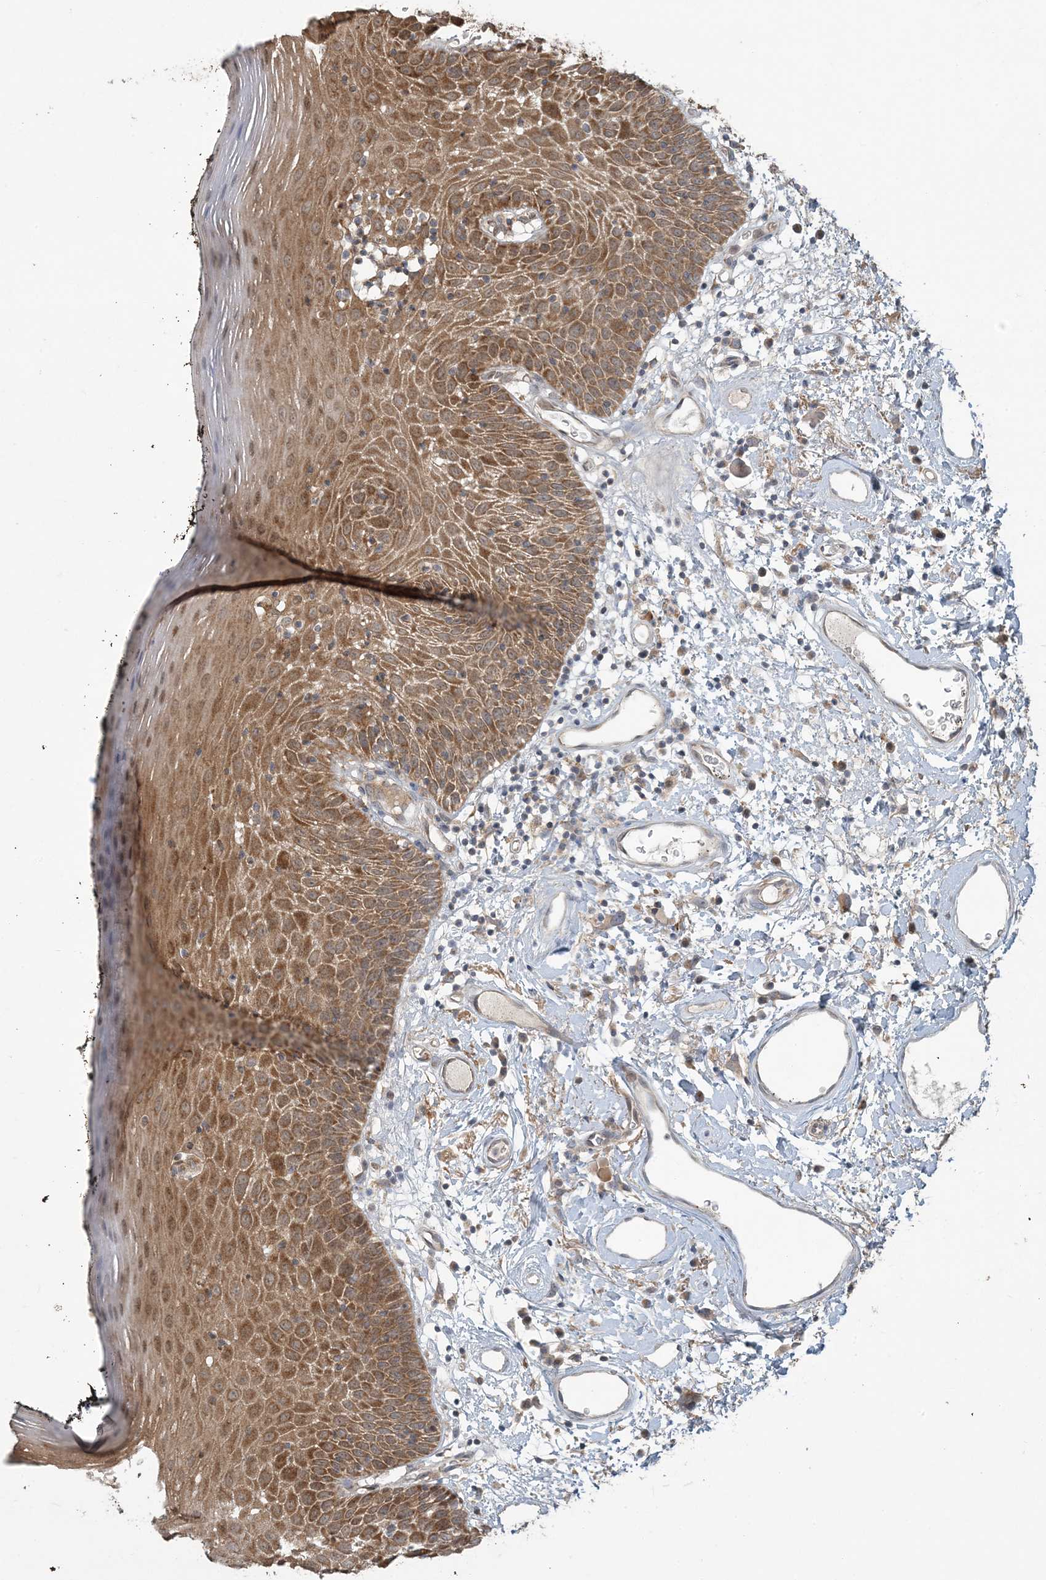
{"staining": {"intensity": "moderate", "quantity": ">75%", "location": "cytoplasmic/membranous"}, "tissue": "oral mucosa", "cell_type": "Squamous epithelial cells", "image_type": "normal", "snomed": [{"axis": "morphology", "description": "Normal tissue, NOS"}, {"axis": "topography", "description": "Oral tissue"}], "caption": "High-power microscopy captured an immunohistochemistry (IHC) photomicrograph of benign oral mucosa, revealing moderate cytoplasmic/membranous positivity in about >75% of squamous epithelial cells. (DAB IHC with brightfield microscopy, high magnification).", "gene": "LTN1", "patient": {"sex": "male", "age": 74}}